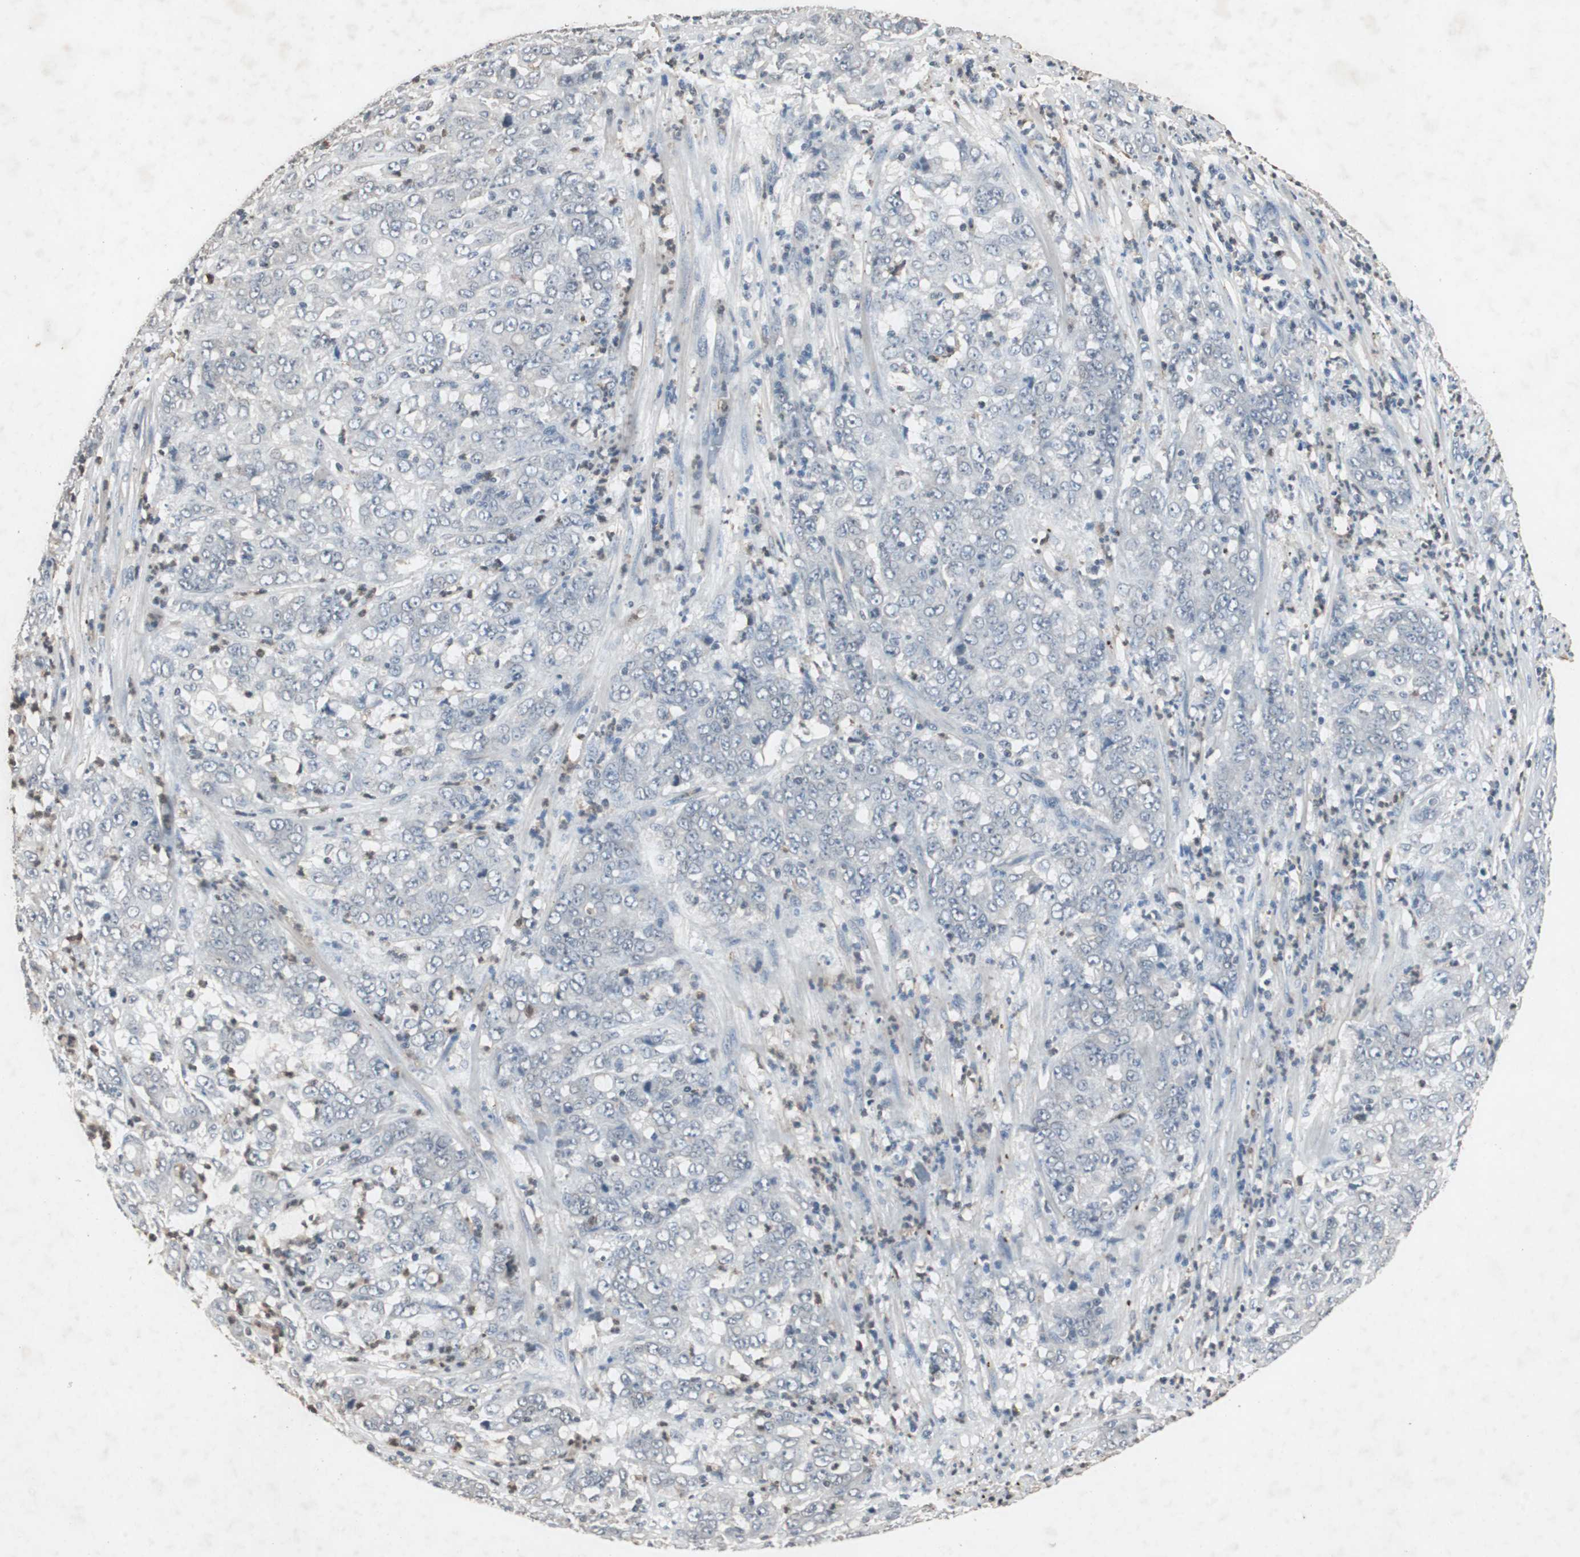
{"staining": {"intensity": "negative", "quantity": "none", "location": "none"}, "tissue": "stomach cancer", "cell_type": "Tumor cells", "image_type": "cancer", "snomed": [{"axis": "morphology", "description": "Adenocarcinoma, NOS"}, {"axis": "topography", "description": "Stomach, lower"}], "caption": "A histopathology image of stomach cancer (adenocarcinoma) stained for a protein demonstrates no brown staining in tumor cells.", "gene": "ADNP2", "patient": {"sex": "female", "age": 71}}